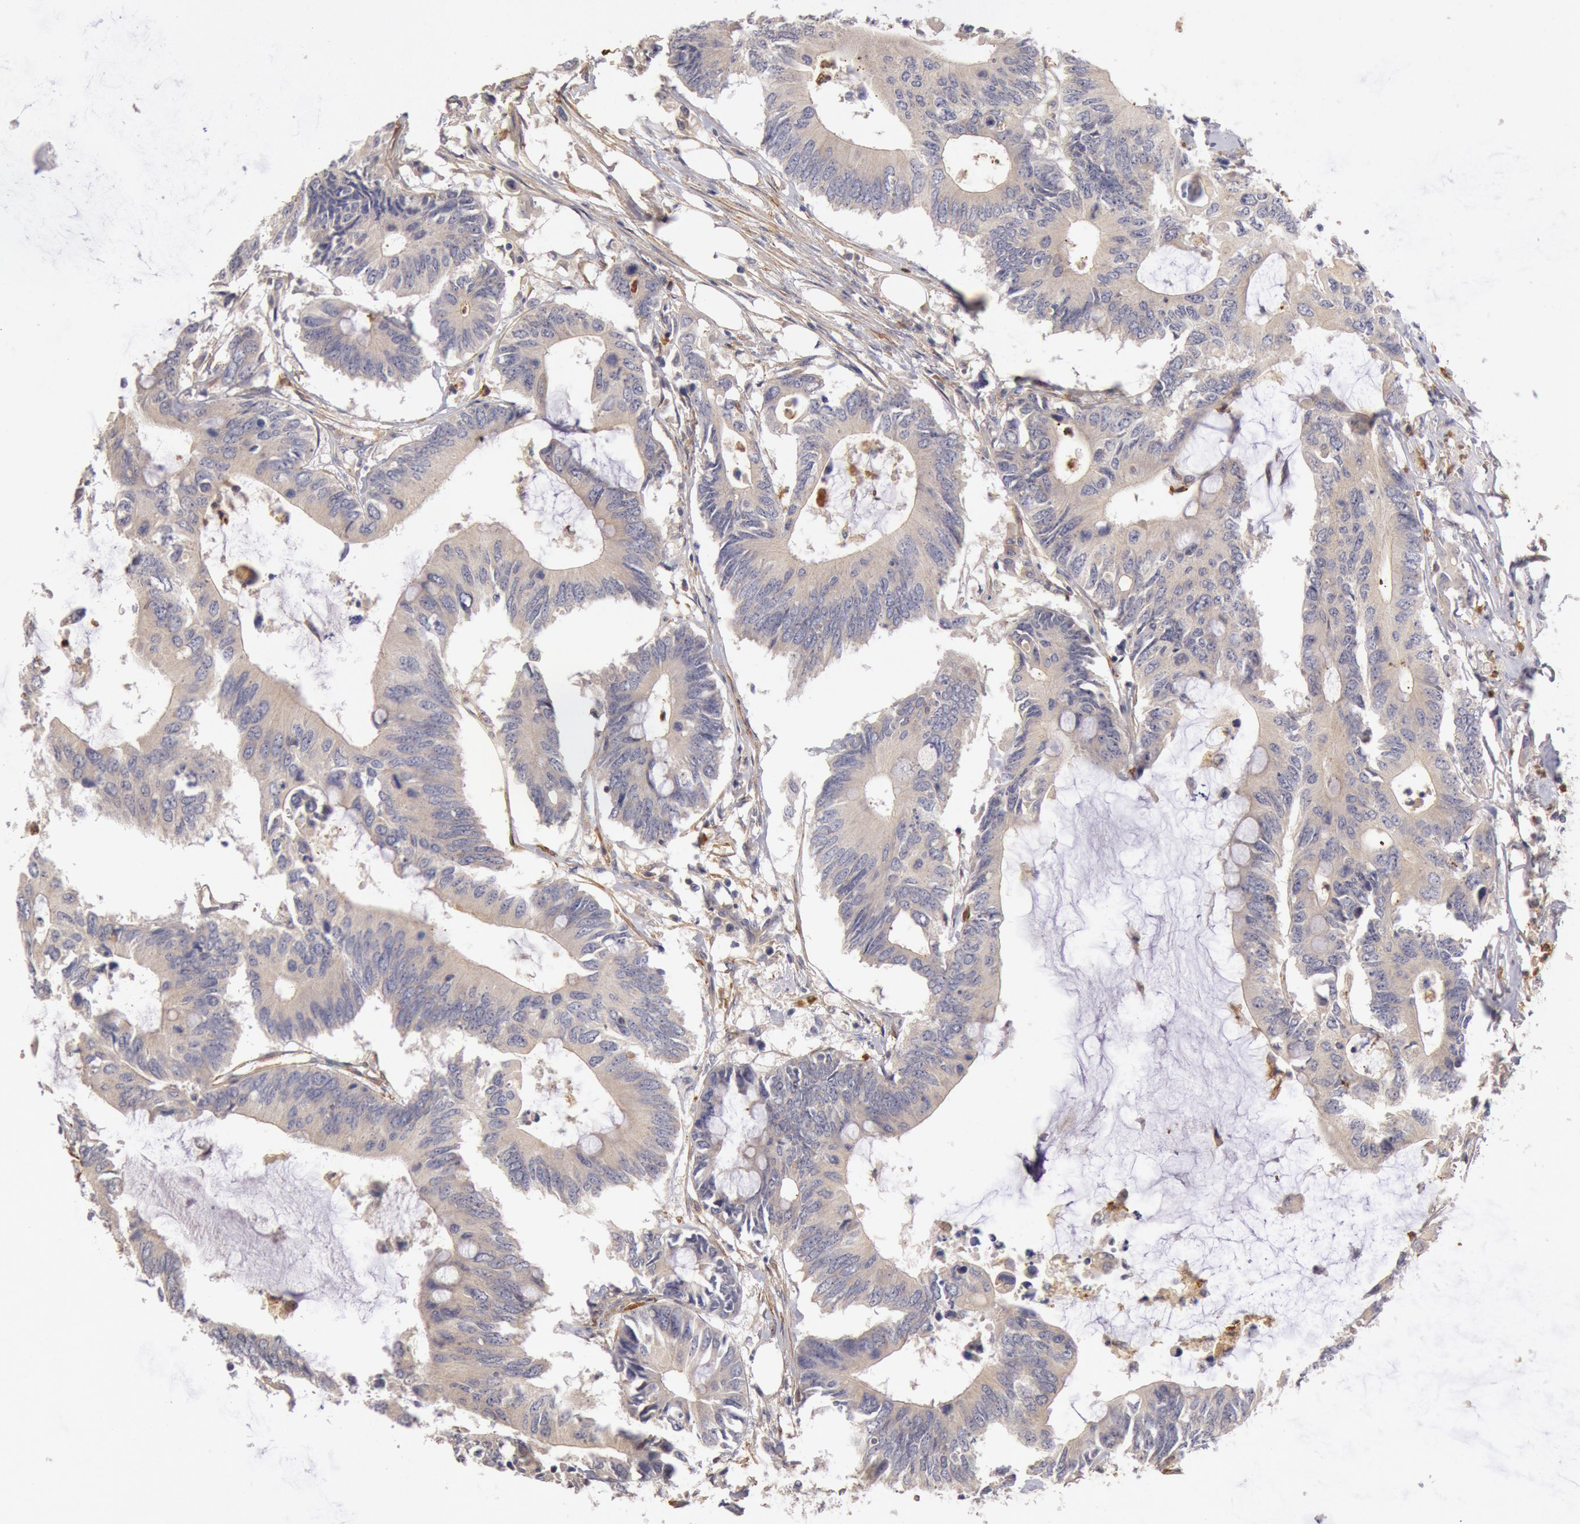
{"staining": {"intensity": "weak", "quantity": ">75%", "location": "cytoplasmic/membranous"}, "tissue": "colorectal cancer", "cell_type": "Tumor cells", "image_type": "cancer", "snomed": [{"axis": "morphology", "description": "Adenocarcinoma, NOS"}, {"axis": "topography", "description": "Colon"}], "caption": "IHC of adenocarcinoma (colorectal) reveals low levels of weak cytoplasmic/membranous staining in approximately >75% of tumor cells. Using DAB (3,3'-diaminobenzidine) (brown) and hematoxylin (blue) stains, captured at high magnification using brightfield microscopy.", "gene": "TMED8", "patient": {"sex": "male", "age": 71}}